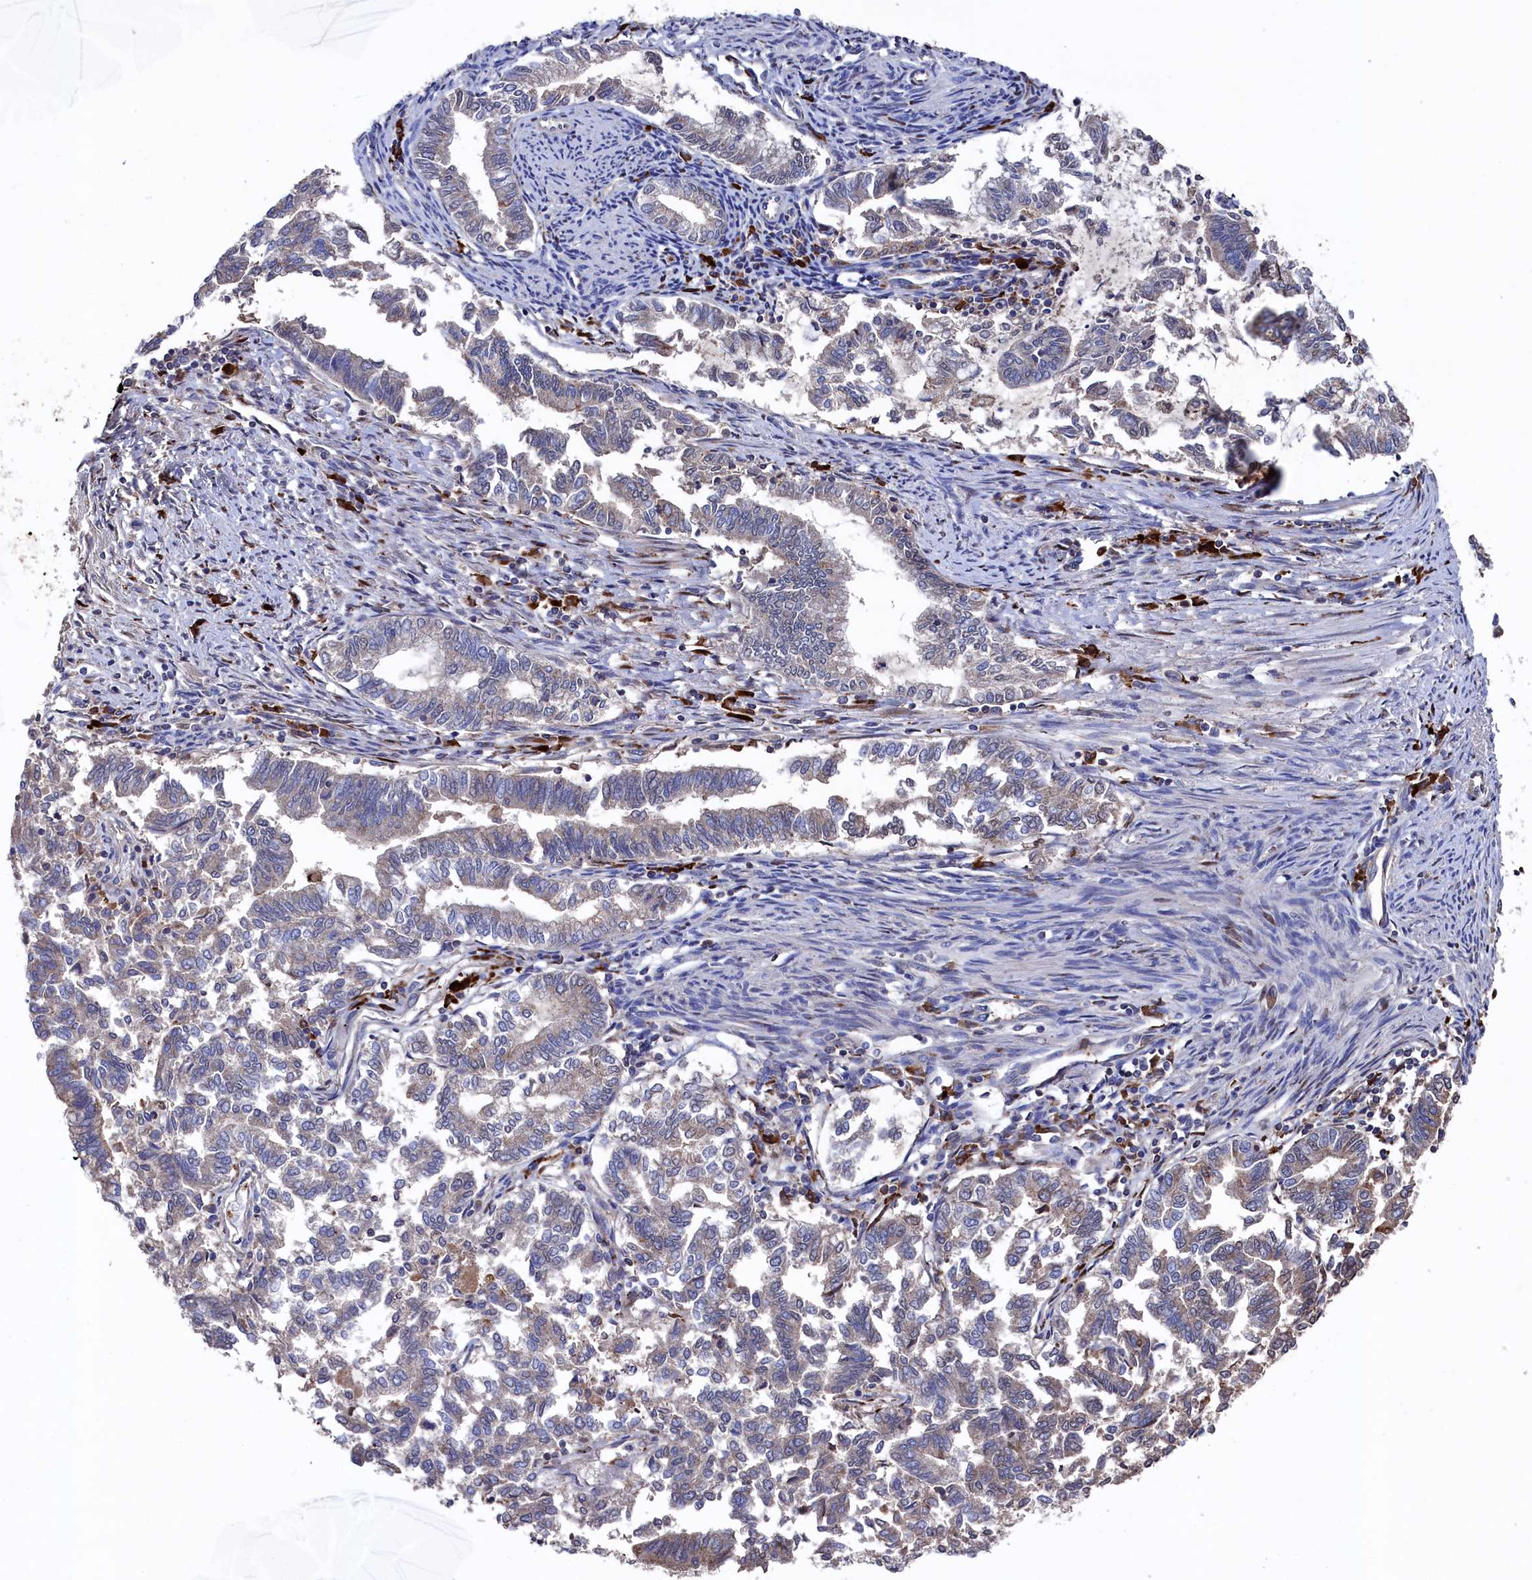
{"staining": {"intensity": "negative", "quantity": "none", "location": "none"}, "tissue": "endometrial cancer", "cell_type": "Tumor cells", "image_type": "cancer", "snomed": [{"axis": "morphology", "description": "Adenocarcinoma, NOS"}, {"axis": "topography", "description": "Endometrium"}], "caption": "This image is of adenocarcinoma (endometrial) stained with immunohistochemistry to label a protein in brown with the nuclei are counter-stained blue. There is no staining in tumor cells.", "gene": "TK2", "patient": {"sex": "female", "age": 79}}